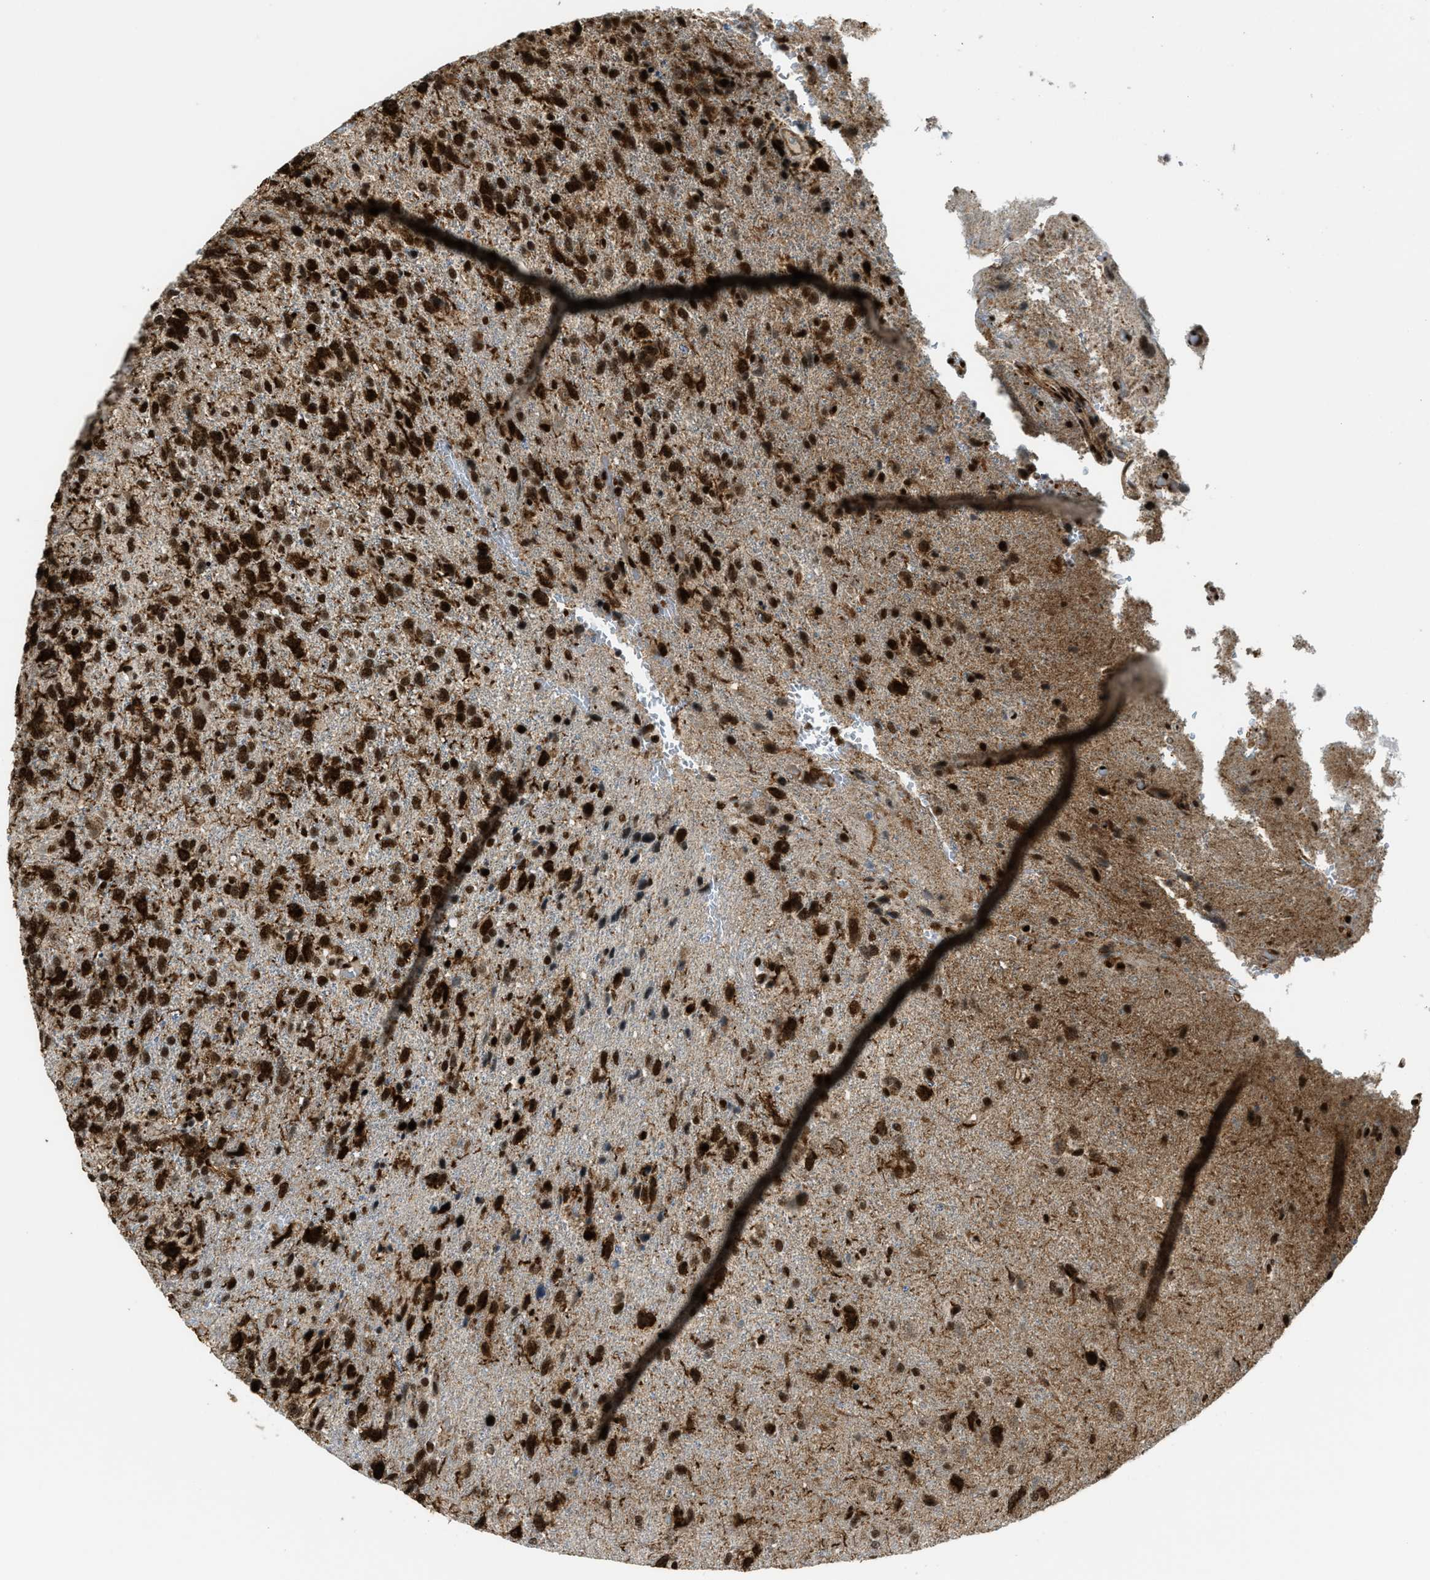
{"staining": {"intensity": "strong", "quantity": ">75%", "location": "cytoplasmic/membranous,nuclear"}, "tissue": "glioma", "cell_type": "Tumor cells", "image_type": "cancer", "snomed": [{"axis": "morphology", "description": "Glioma, malignant, High grade"}, {"axis": "topography", "description": "Brain"}], "caption": "Human glioma stained for a protein (brown) shows strong cytoplasmic/membranous and nuclear positive staining in about >75% of tumor cells.", "gene": "GABPB1", "patient": {"sex": "female", "age": 58}}